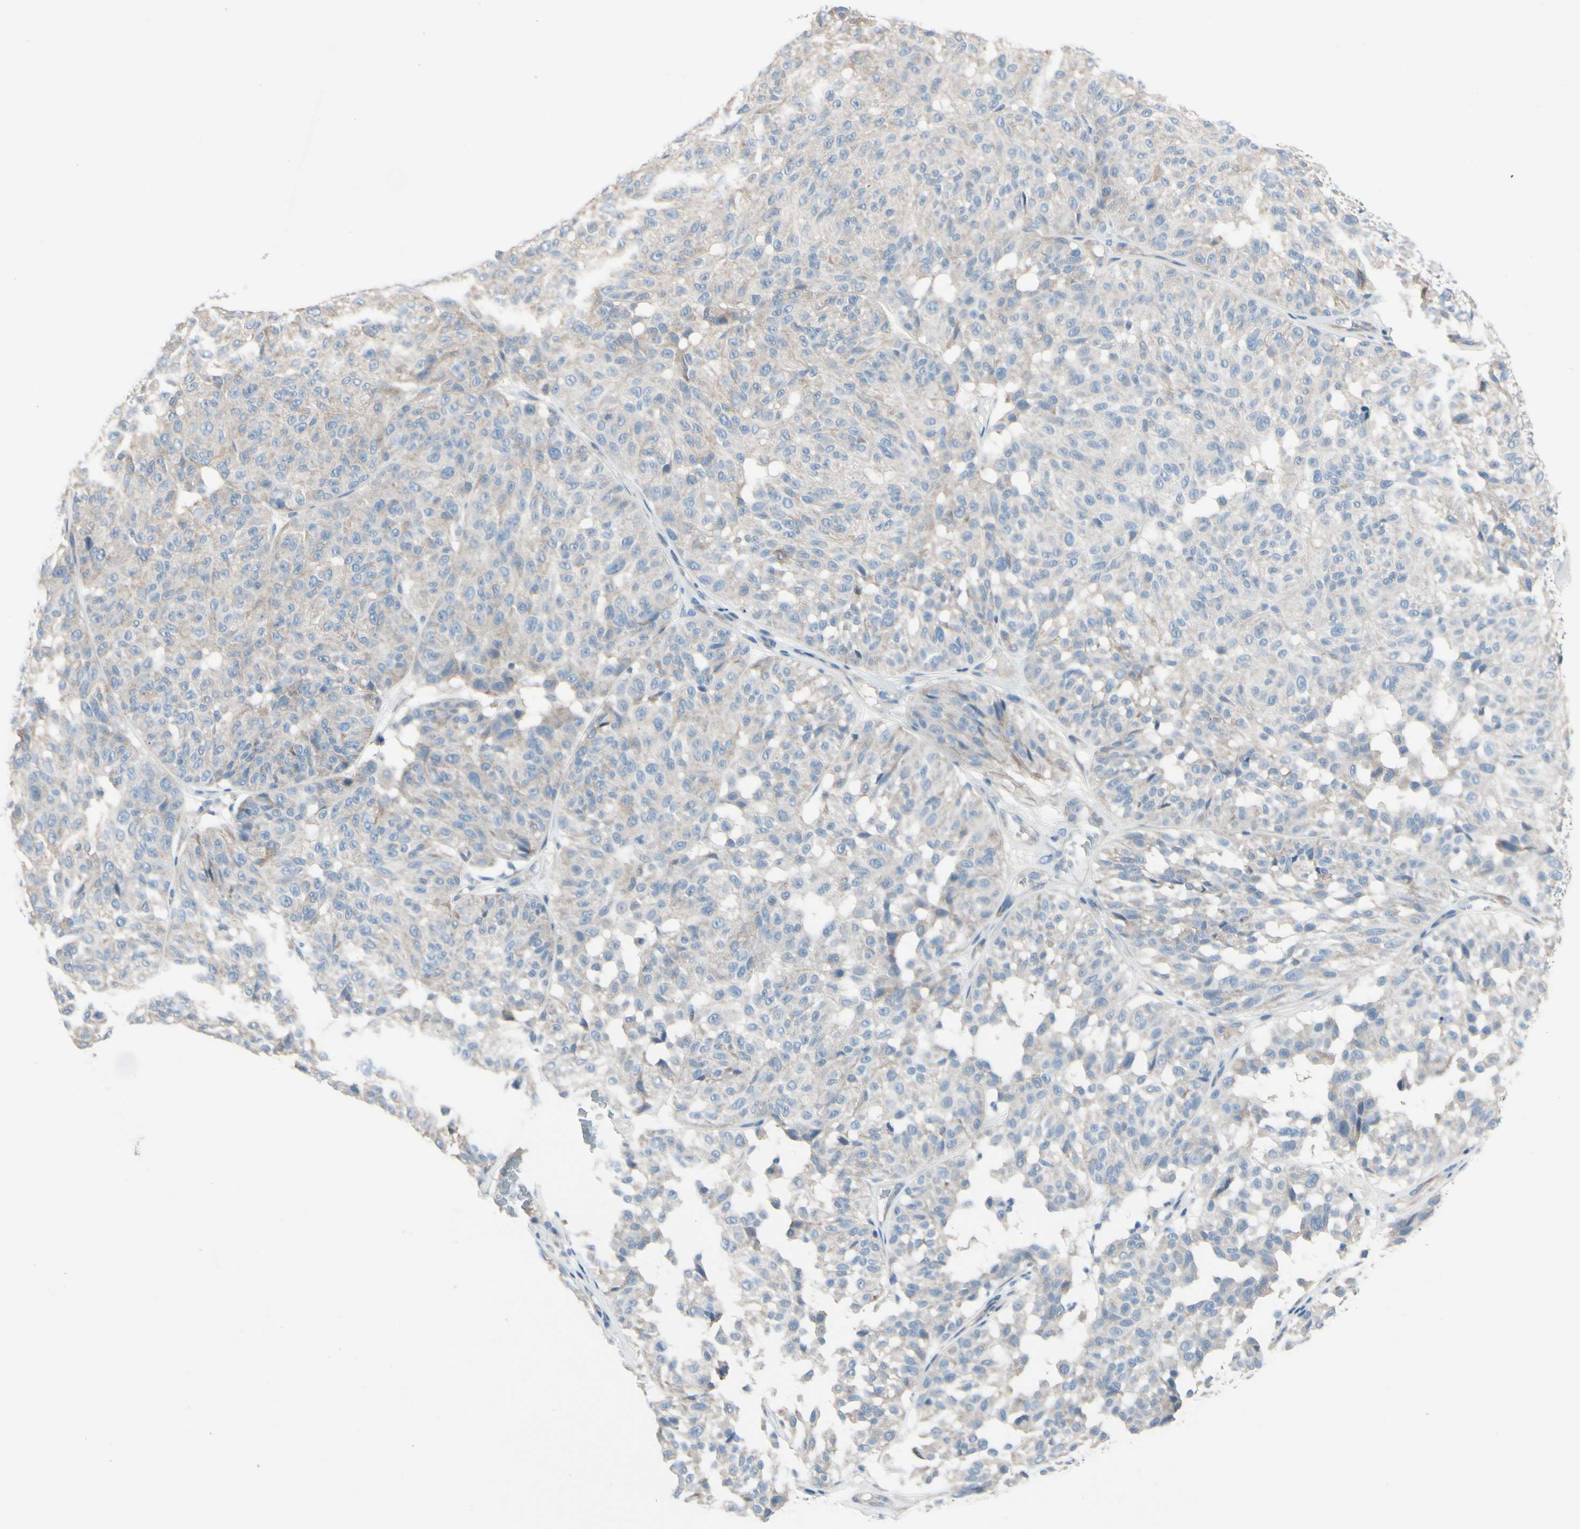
{"staining": {"intensity": "negative", "quantity": "none", "location": "none"}, "tissue": "melanoma", "cell_type": "Tumor cells", "image_type": "cancer", "snomed": [{"axis": "morphology", "description": "Malignant melanoma, NOS"}, {"axis": "topography", "description": "Skin"}], "caption": "The photomicrograph demonstrates no significant positivity in tumor cells of melanoma.", "gene": "MAP2", "patient": {"sex": "female", "age": 46}}